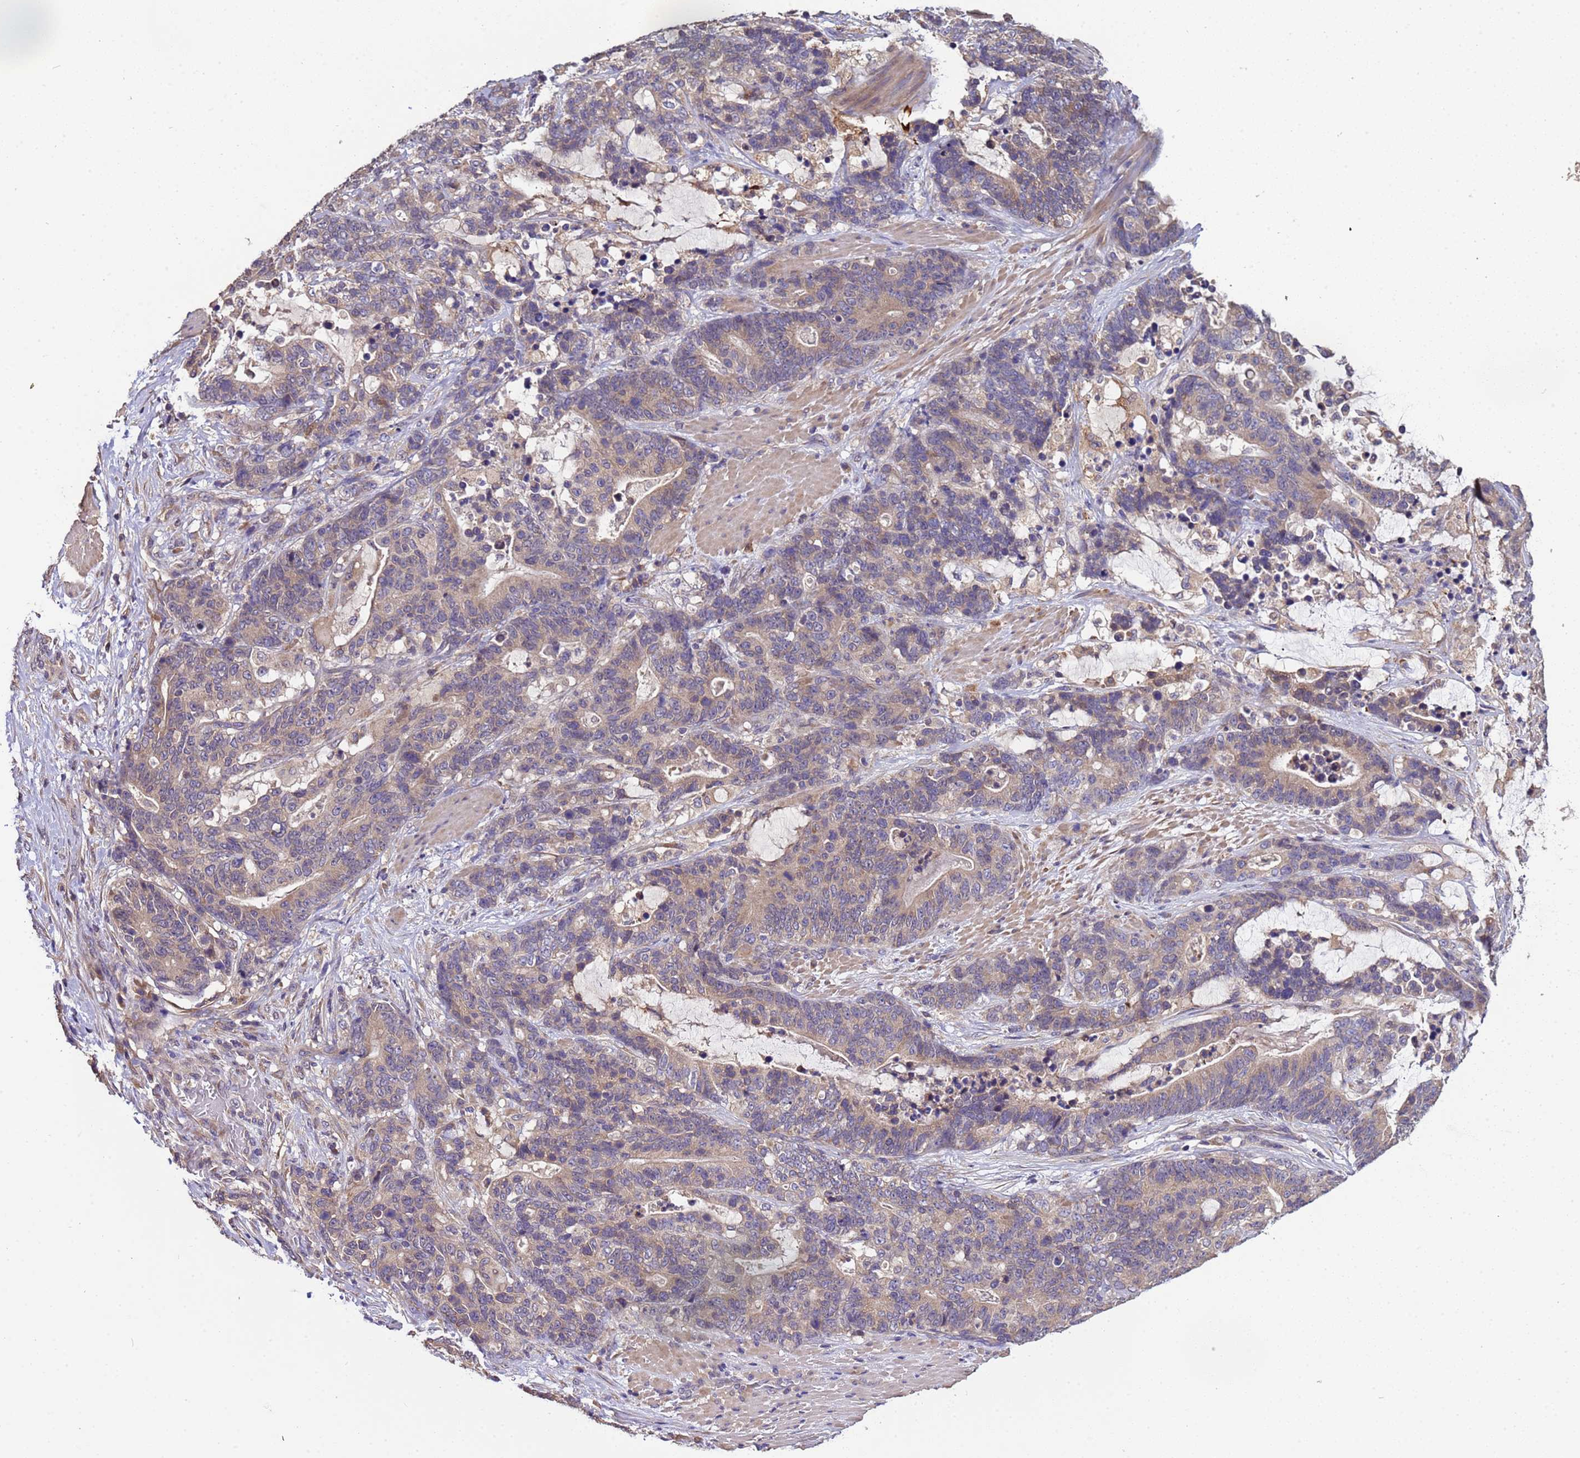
{"staining": {"intensity": "weak", "quantity": "25%-75%", "location": "cytoplasmic/membranous"}, "tissue": "stomach cancer", "cell_type": "Tumor cells", "image_type": "cancer", "snomed": [{"axis": "morphology", "description": "Adenocarcinoma, NOS"}, {"axis": "topography", "description": "Stomach"}], "caption": "Weak cytoplasmic/membranous positivity for a protein is seen in about 25%-75% of tumor cells of adenocarcinoma (stomach) using immunohistochemistry.", "gene": "ELMOD2", "patient": {"sex": "female", "age": 76}}